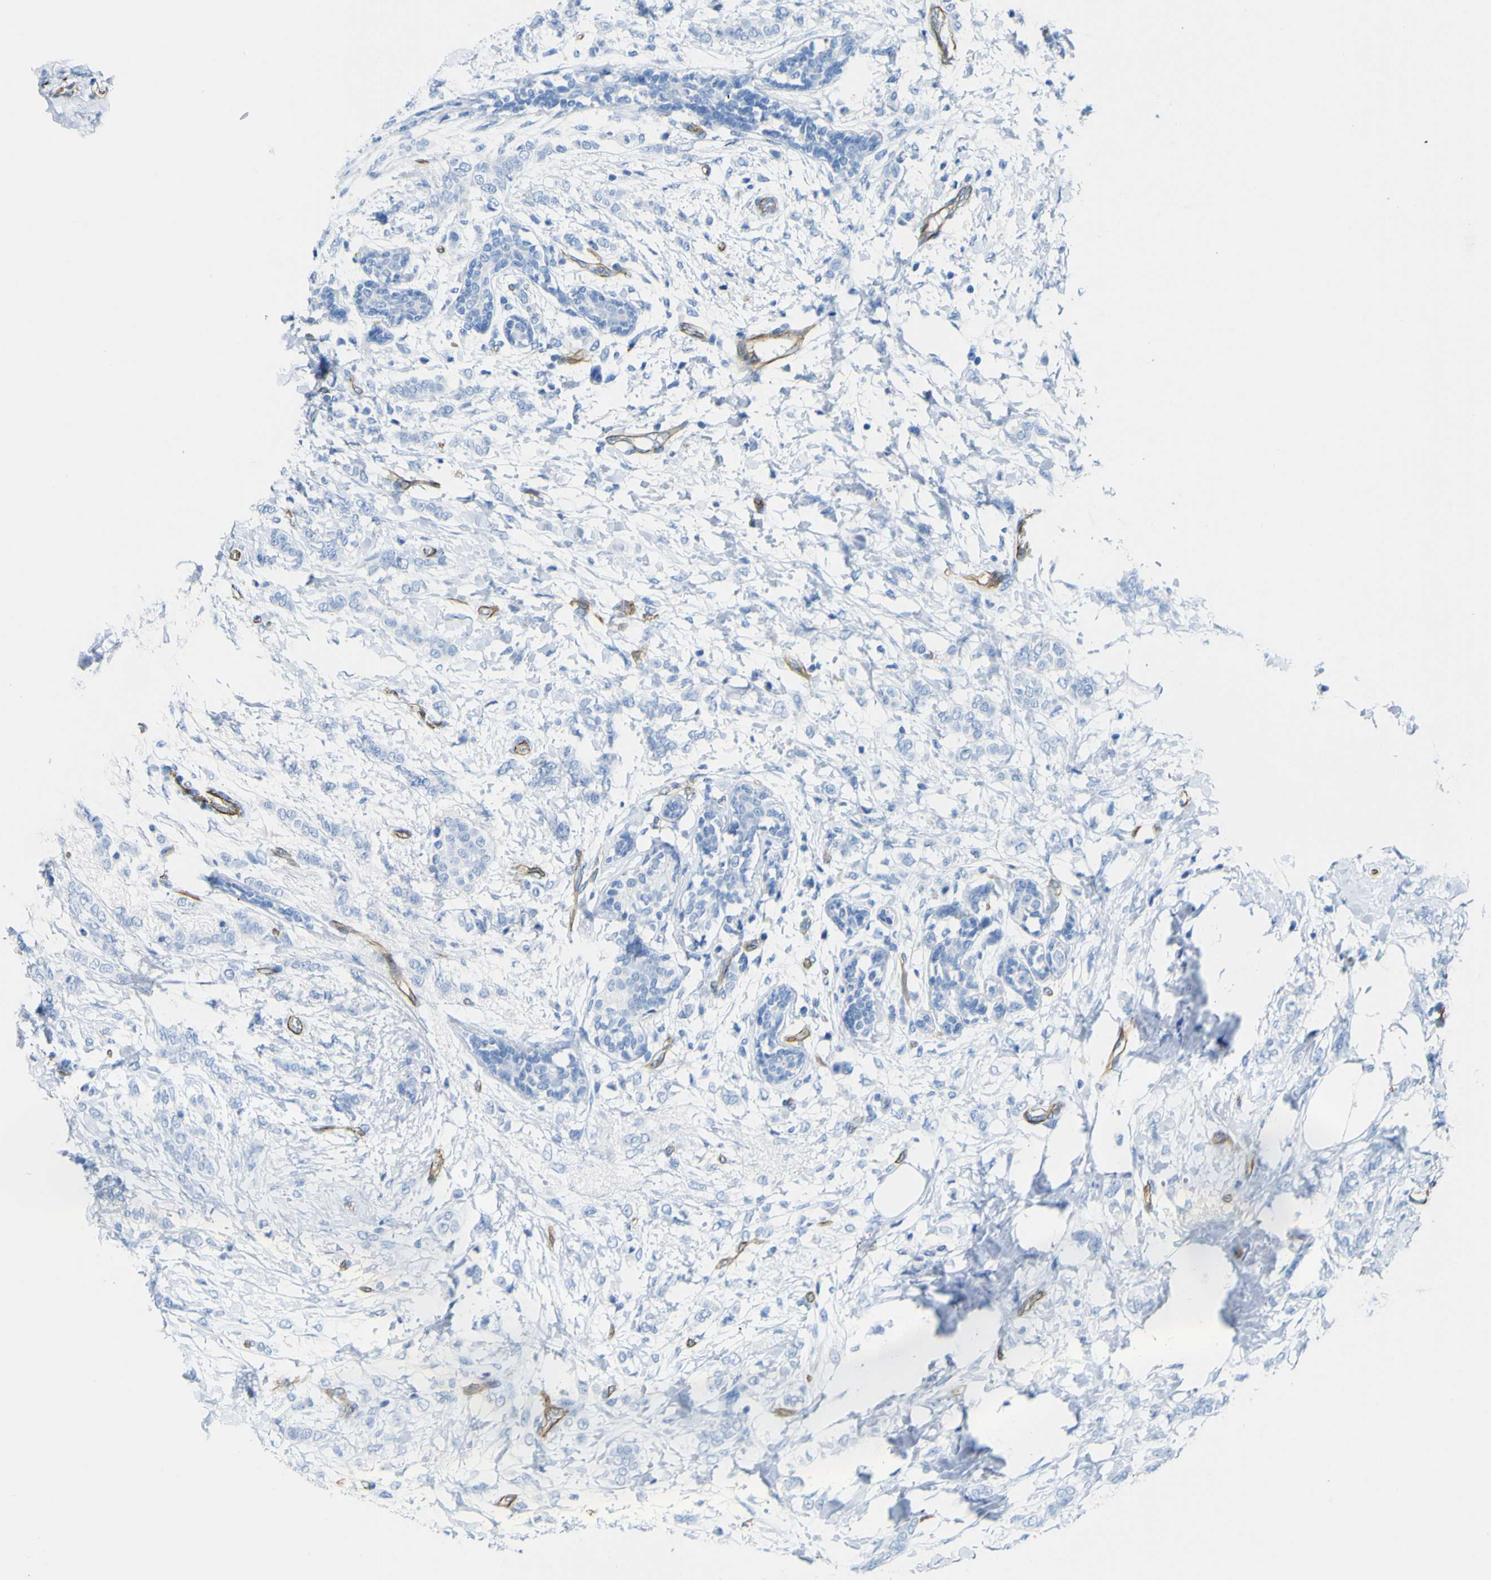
{"staining": {"intensity": "negative", "quantity": "none", "location": "none"}, "tissue": "breast cancer", "cell_type": "Tumor cells", "image_type": "cancer", "snomed": [{"axis": "morphology", "description": "Lobular carcinoma, in situ"}, {"axis": "morphology", "description": "Lobular carcinoma"}, {"axis": "topography", "description": "Breast"}], "caption": "Breast cancer was stained to show a protein in brown. There is no significant positivity in tumor cells.", "gene": "CD93", "patient": {"sex": "female", "age": 41}}